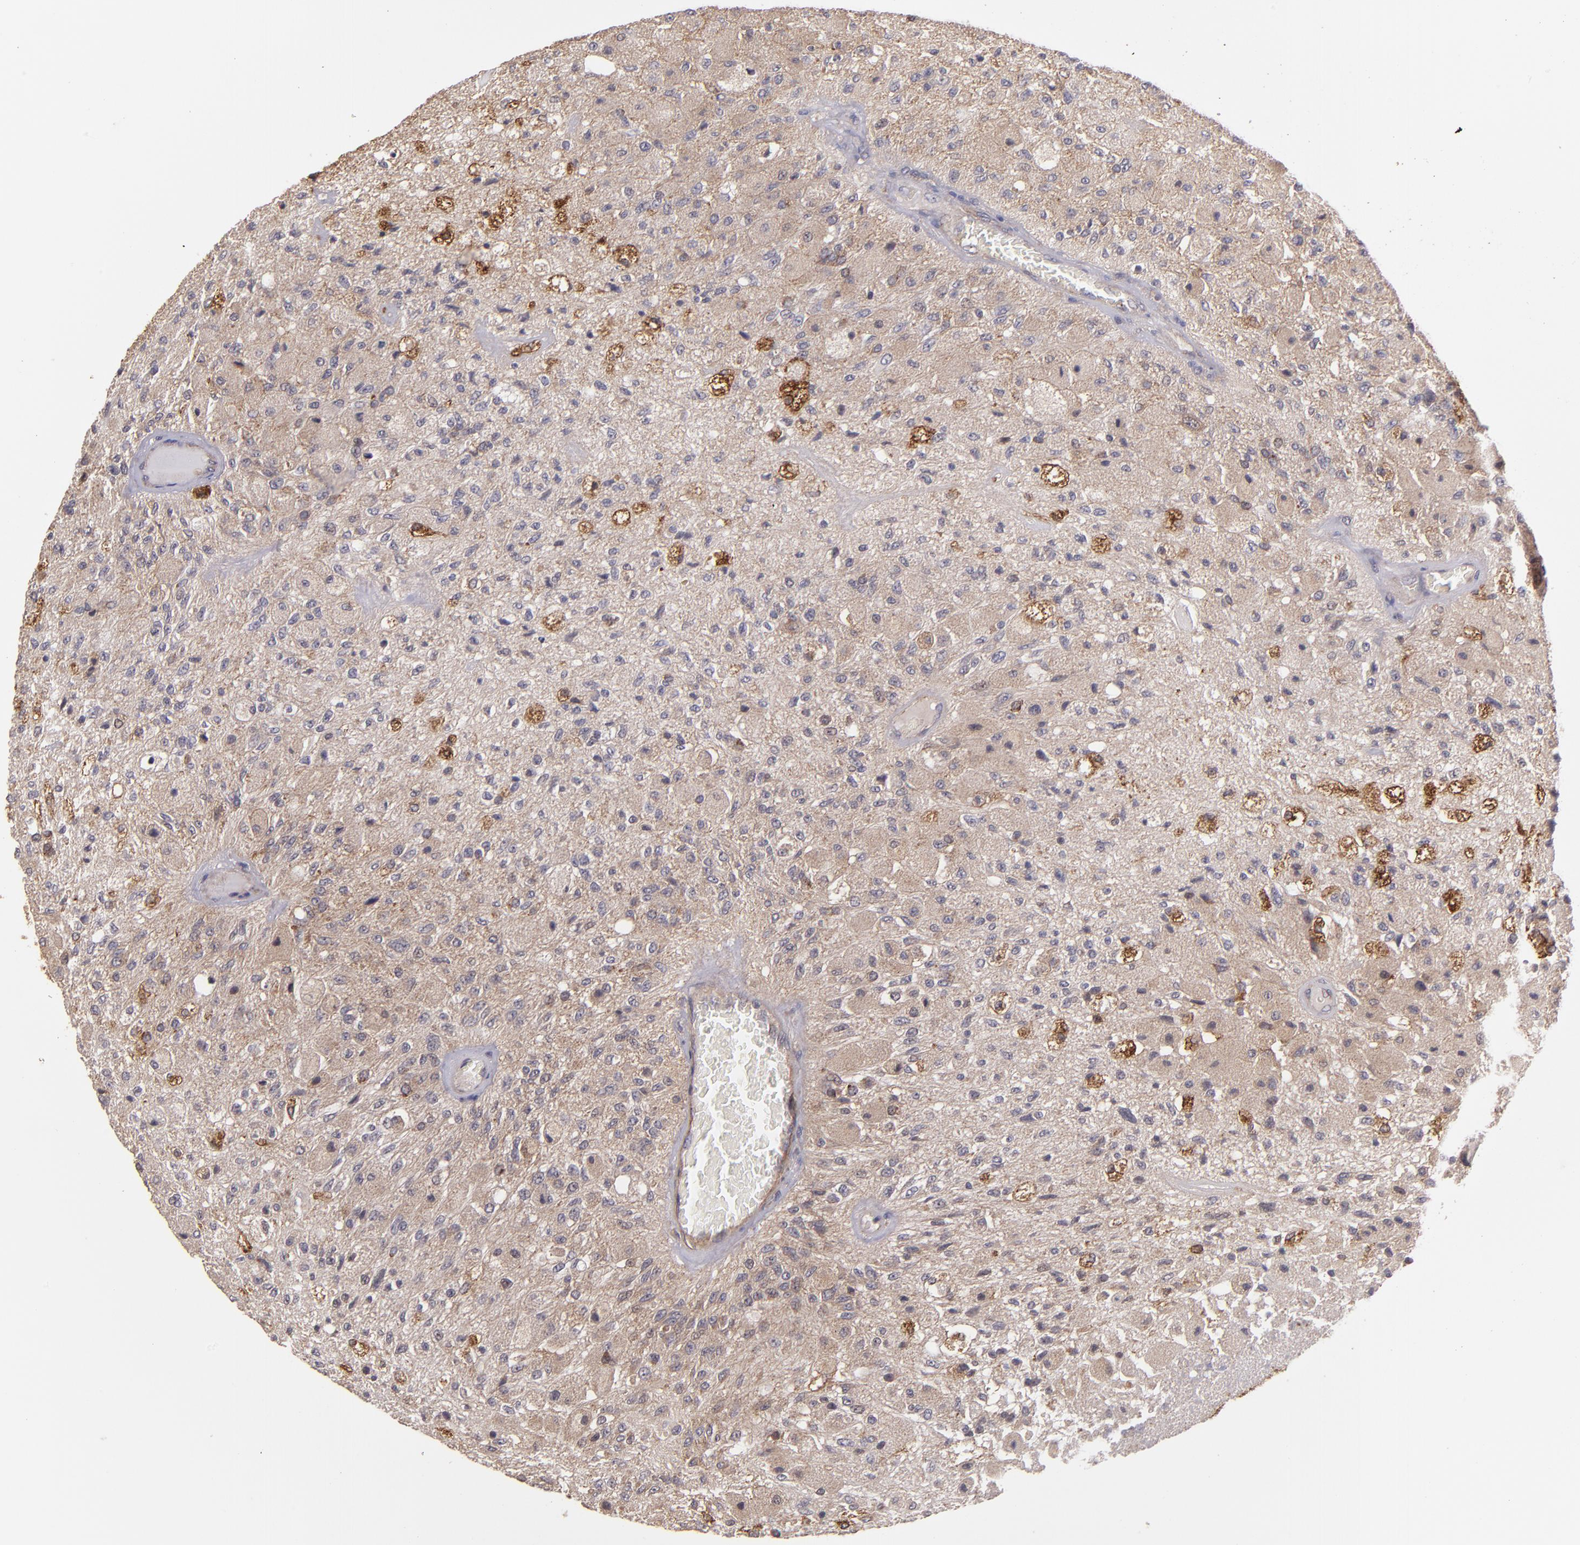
{"staining": {"intensity": "moderate", "quantity": "<25%", "location": "cytoplasmic/membranous"}, "tissue": "glioma", "cell_type": "Tumor cells", "image_type": "cancer", "snomed": [{"axis": "morphology", "description": "Normal tissue, NOS"}, {"axis": "morphology", "description": "Glioma, malignant, High grade"}, {"axis": "topography", "description": "Cerebral cortex"}], "caption": "Tumor cells display low levels of moderate cytoplasmic/membranous expression in approximately <25% of cells in malignant glioma (high-grade). Nuclei are stained in blue.", "gene": "ZFYVE1", "patient": {"sex": "male", "age": 77}}